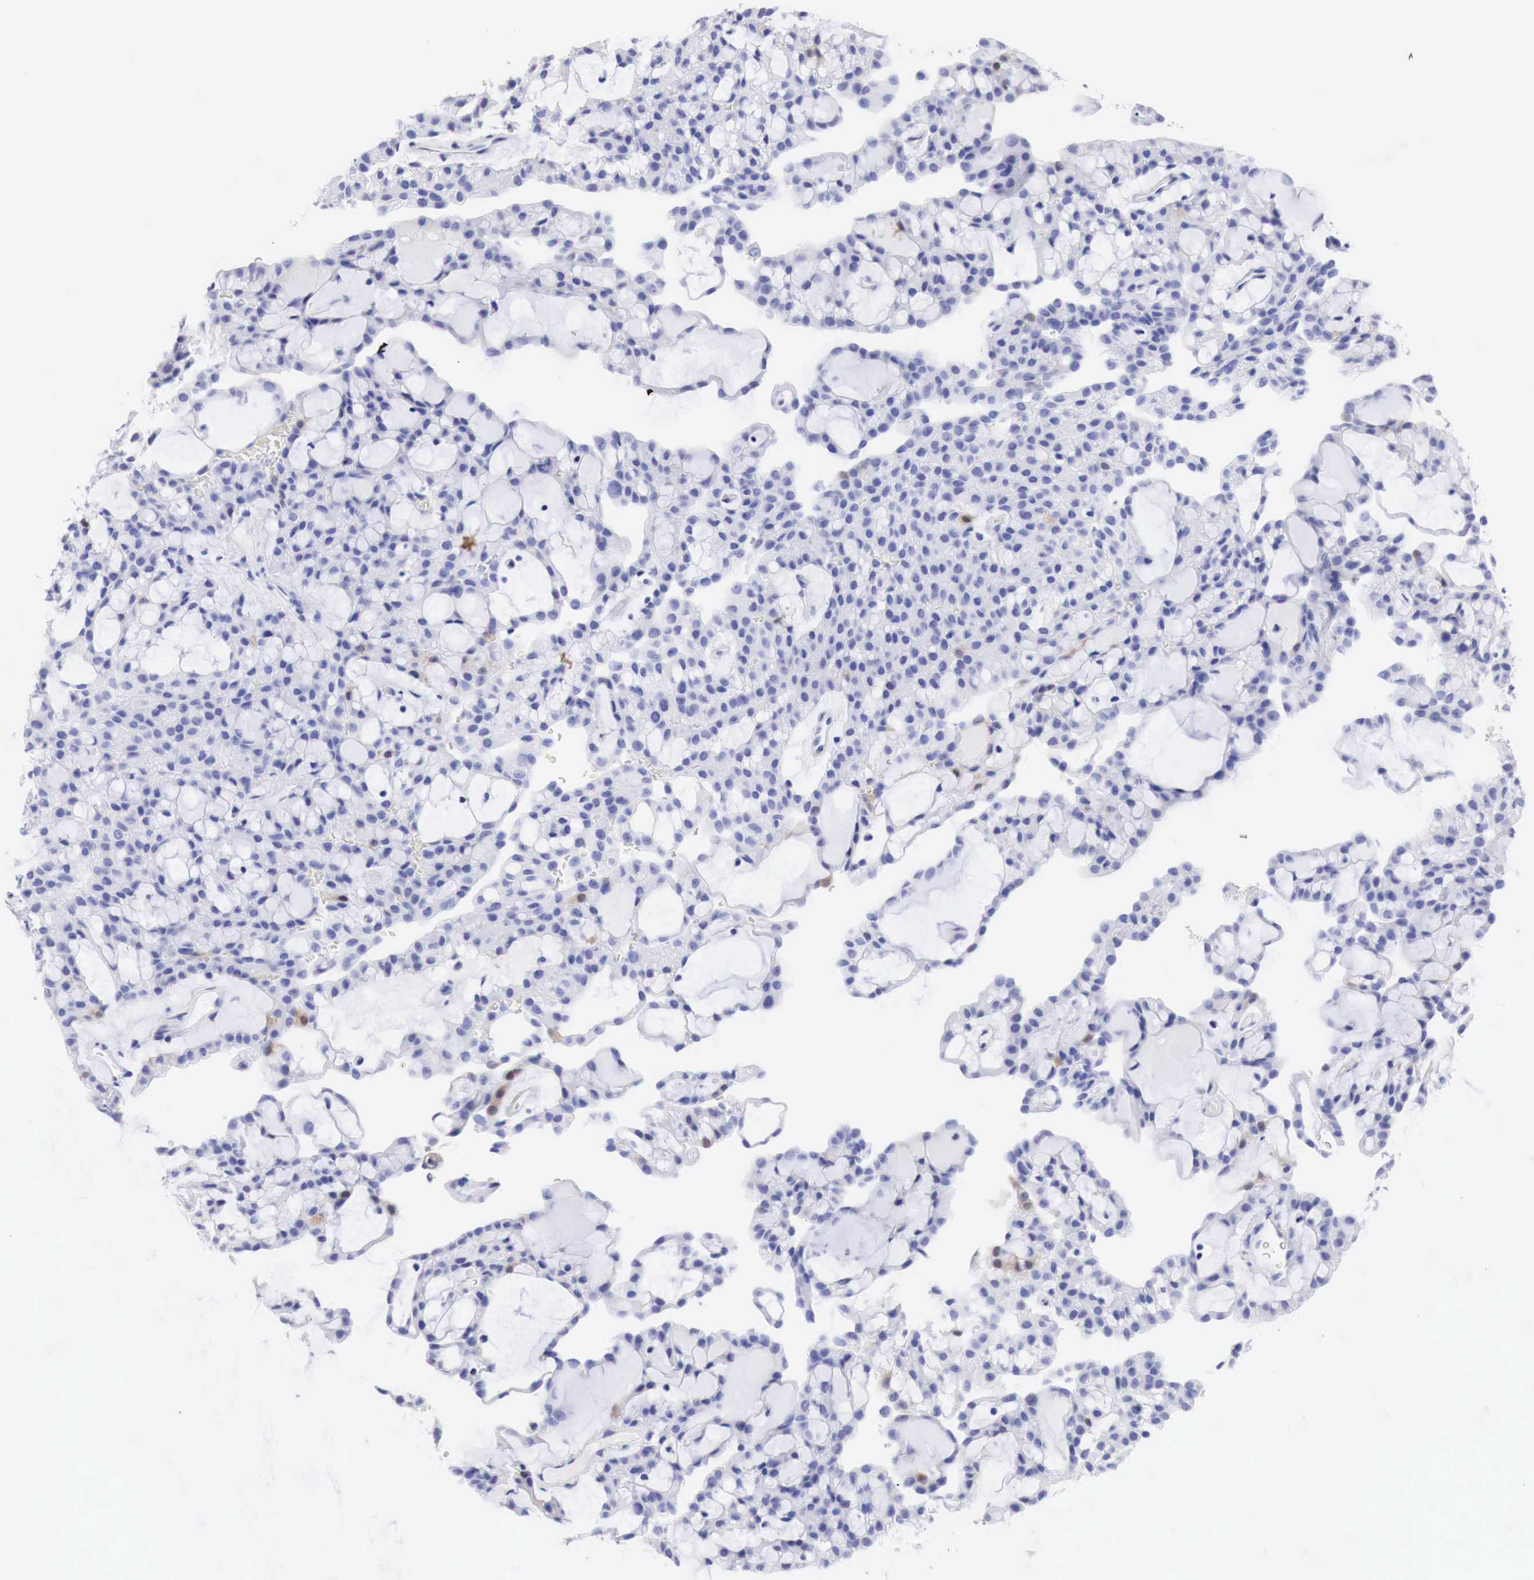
{"staining": {"intensity": "negative", "quantity": "none", "location": "none"}, "tissue": "renal cancer", "cell_type": "Tumor cells", "image_type": "cancer", "snomed": [{"axis": "morphology", "description": "Adenocarcinoma, NOS"}, {"axis": "topography", "description": "Kidney"}], "caption": "This is an IHC histopathology image of renal cancer. There is no positivity in tumor cells.", "gene": "CDKN2A", "patient": {"sex": "male", "age": 63}}